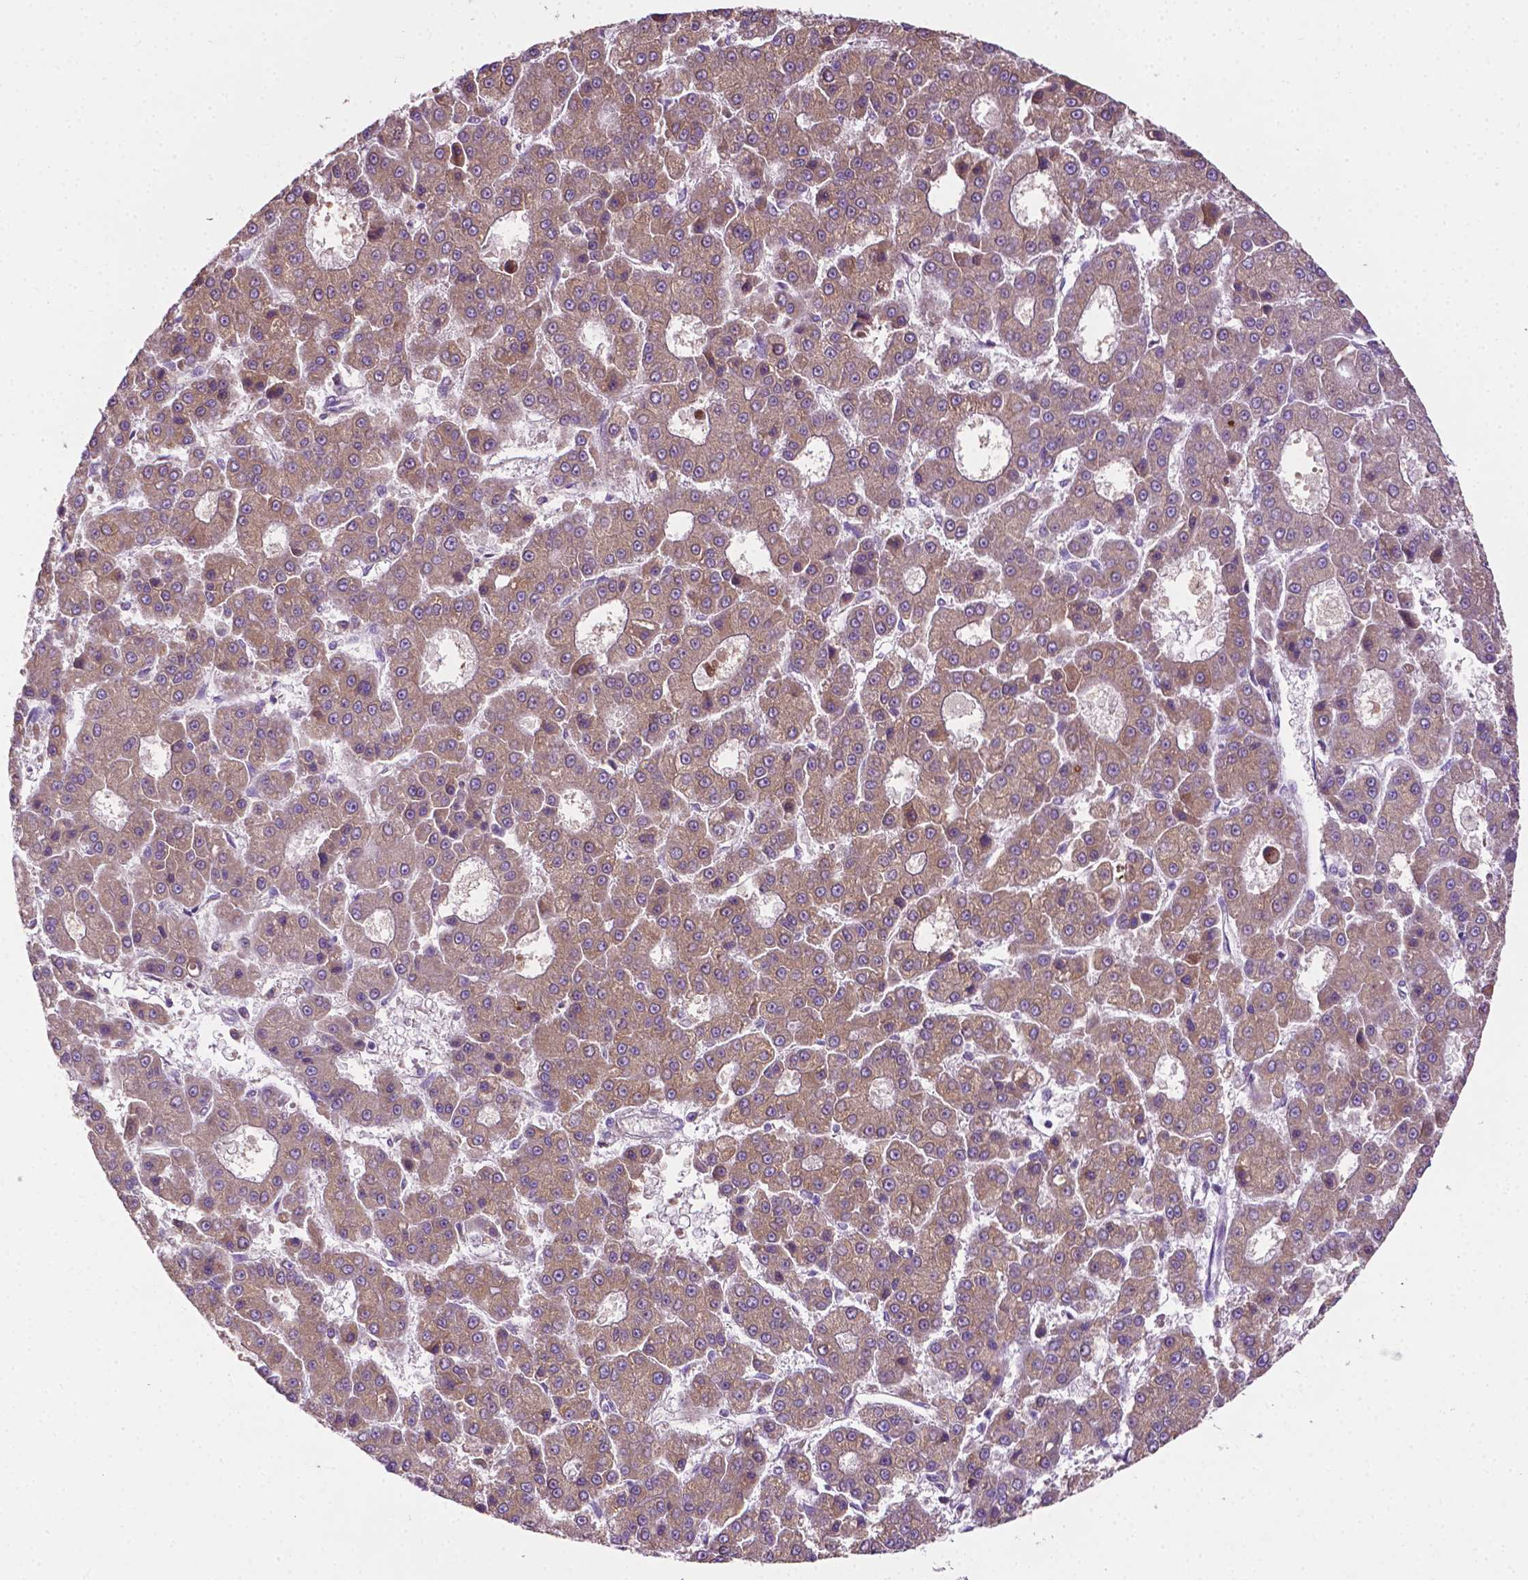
{"staining": {"intensity": "moderate", "quantity": ">75%", "location": "cytoplasmic/membranous"}, "tissue": "liver cancer", "cell_type": "Tumor cells", "image_type": "cancer", "snomed": [{"axis": "morphology", "description": "Carcinoma, Hepatocellular, NOS"}, {"axis": "topography", "description": "Liver"}], "caption": "Moderate cytoplasmic/membranous positivity for a protein is identified in approximately >75% of tumor cells of liver cancer using IHC.", "gene": "ILVBL", "patient": {"sex": "male", "age": 70}}